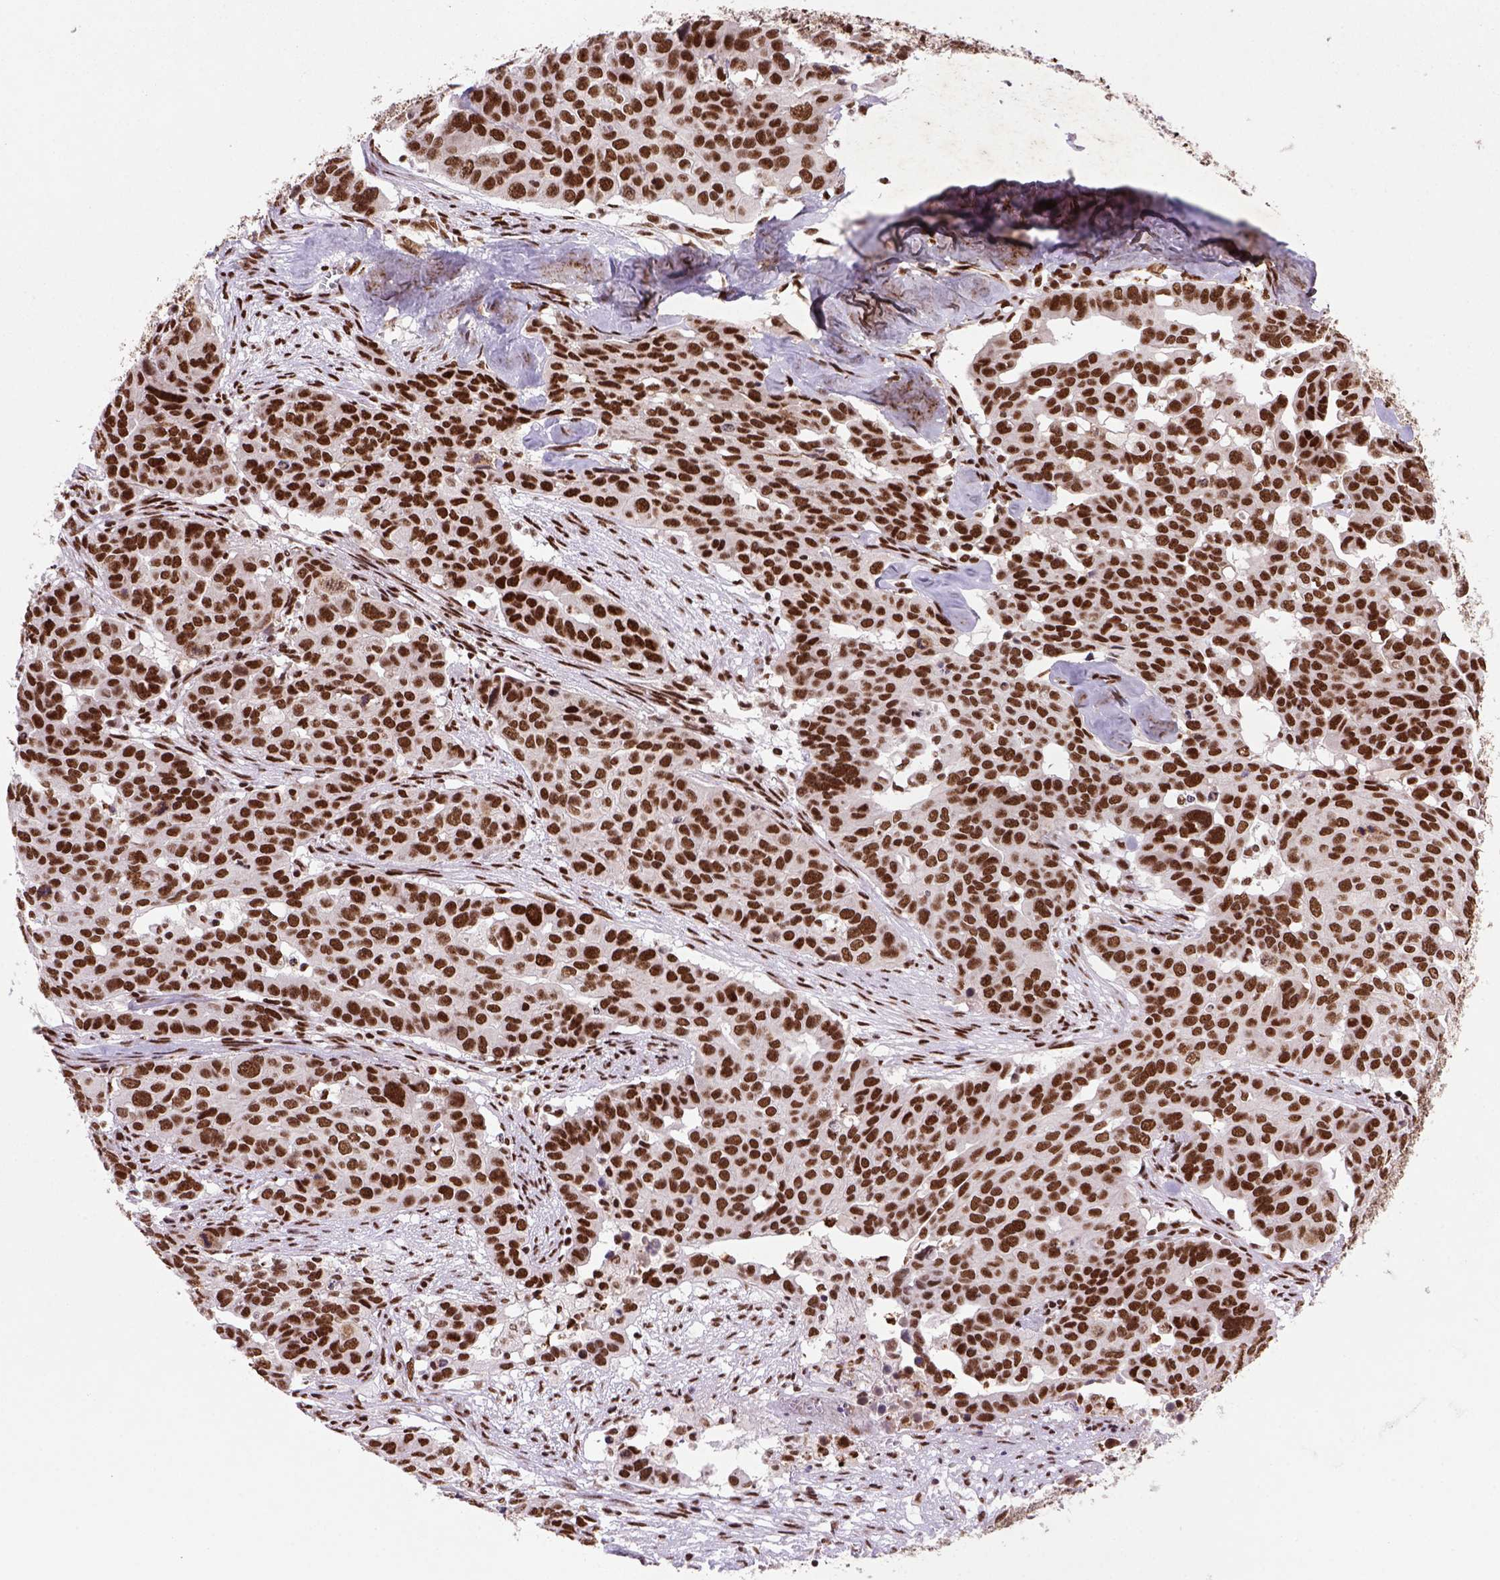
{"staining": {"intensity": "strong", "quantity": ">75%", "location": "nuclear"}, "tissue": "ovarian cancer", "cell_type": "Tumor cells", "image_type": "cancer", "snomed": [{"axis": "morphology", "description": "Carcinoma, endometroid"}, {"axis": "topography", "description": "Ovary"}], "caption": "This micrograph exhibits ovarian endometroid carcinoma stained with IHC to label a protein in brown. The nuclear of tumor cells show strong positivity for the protein. Nuclei are counter-stained blue.", "gene": "NSMCE2", "patient": {"sex": "female", "age": 78}}